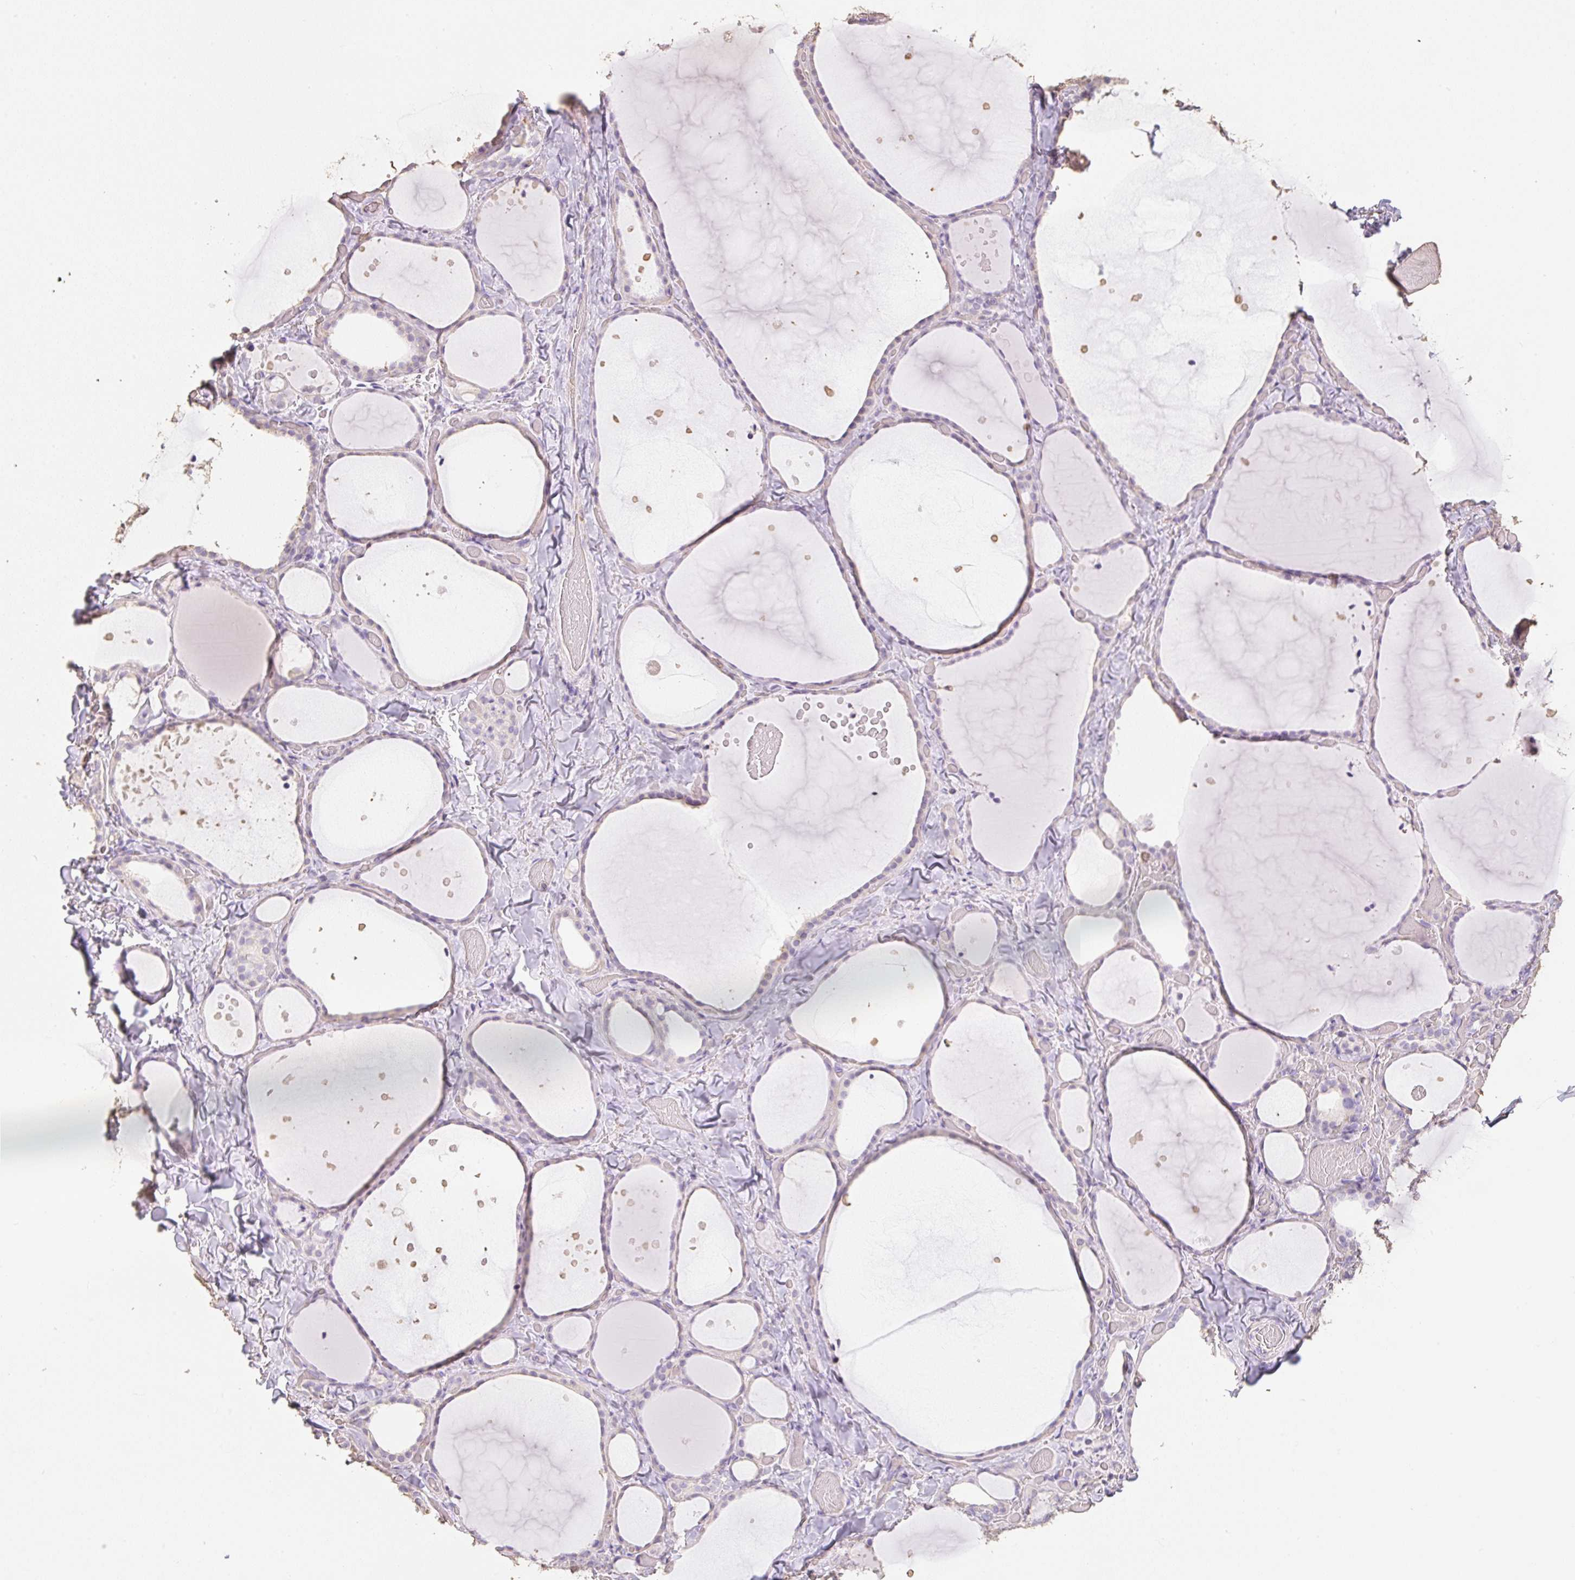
{"staining": {"intensity": "negative", "quantity": "none", "location": "none"}, "tissue": "thyroid gland", "cell_type": "Glandular cells", "image_type": "normal", "snomed": [{"axis": "morphology", "description": "Normal tissue, NOS"}, {"axis": "topography", "description": "Thyroid gland"}], "caption": "A micrograph of thyroid gland stained for a protein displays no brown staining in glandular cells.", "gene": "MBOAT7", "patient": {"sex": "female", "age": 36}}